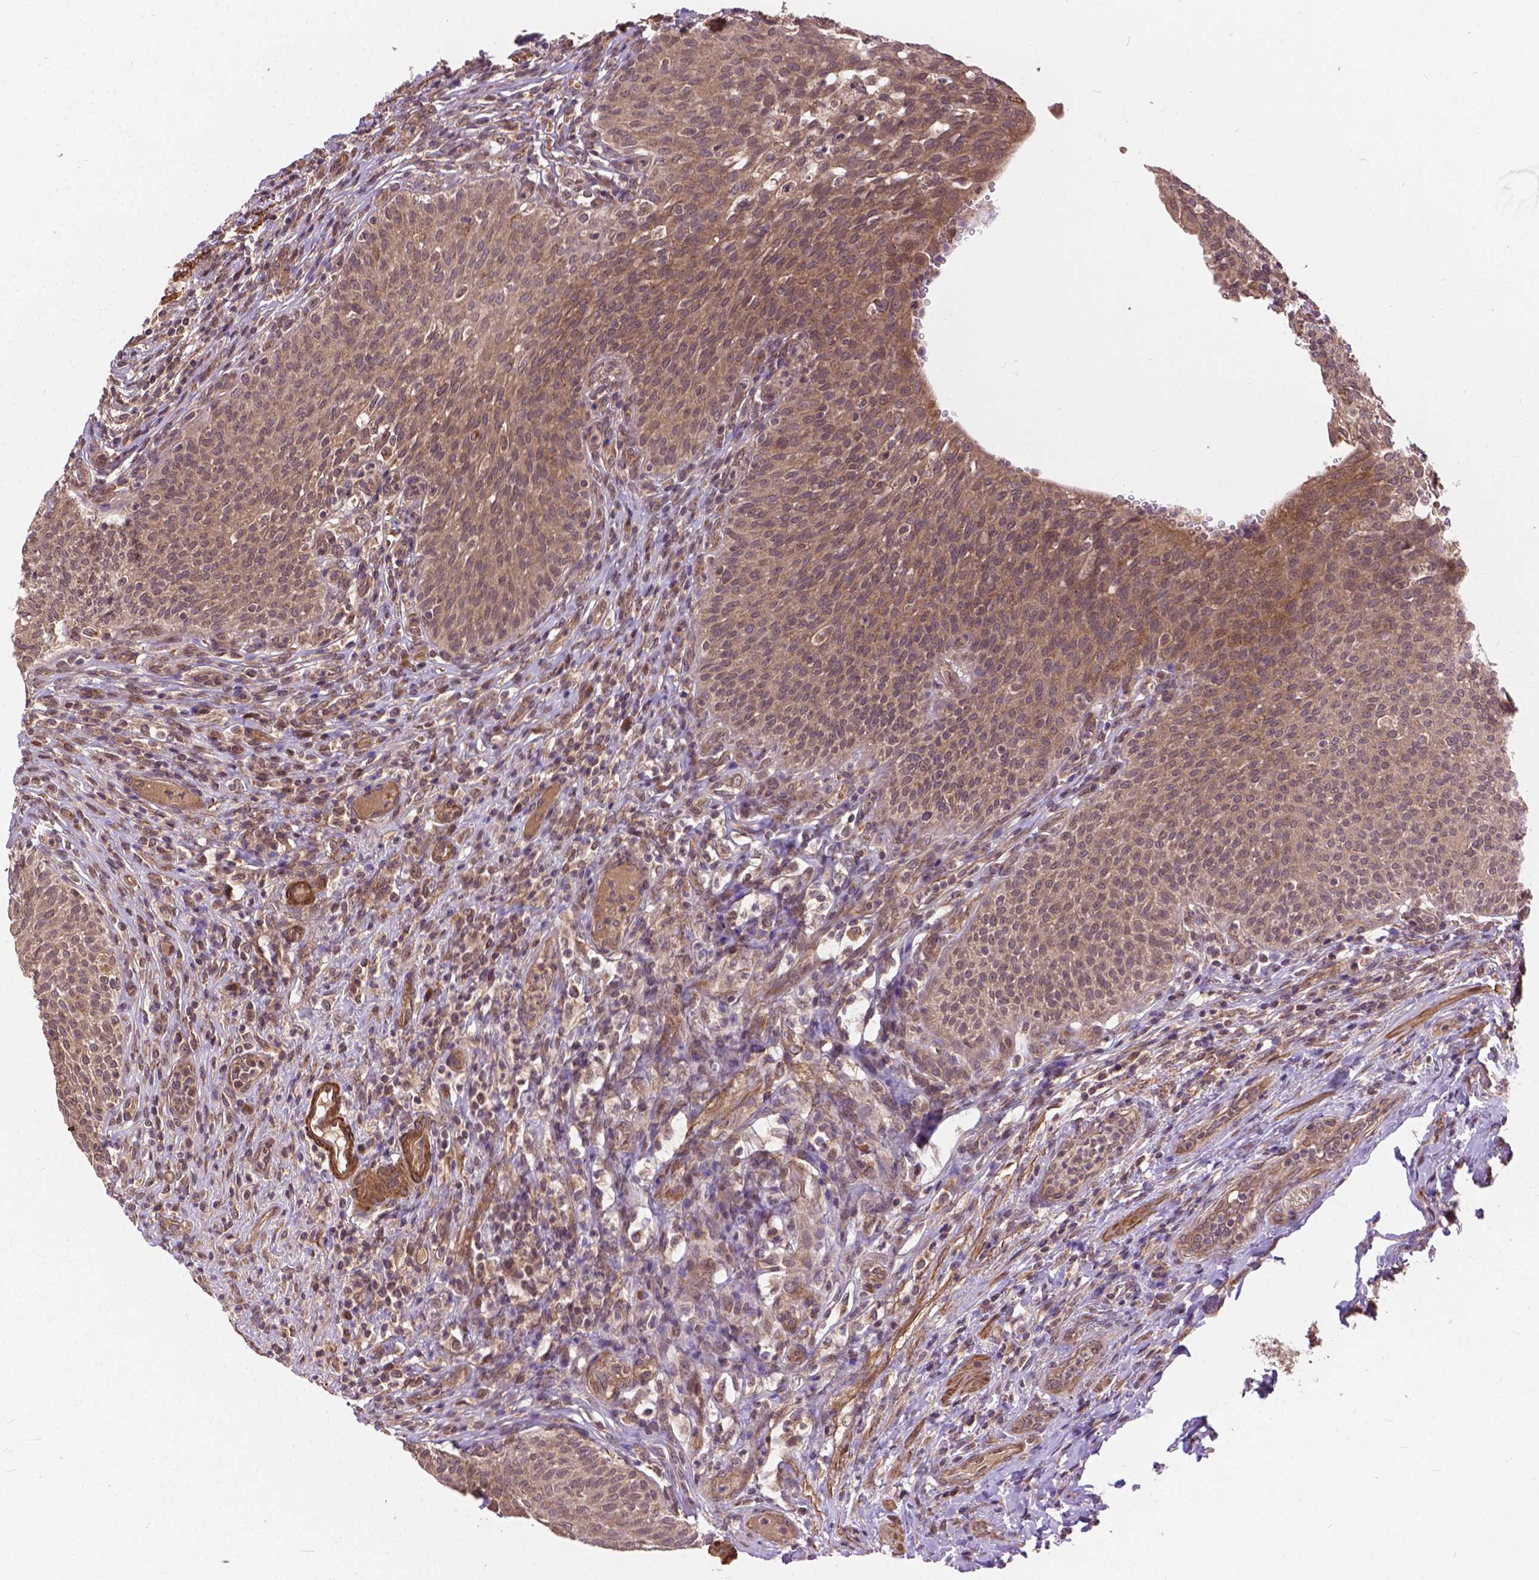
{"staining": {"intensity": "moderate", "quantity": ">75%", "location": "cytoplasmic/membranous"}, "tissue": "urinary bladder", "cell_type": "Urothelial cells", "image_type": "normal", "snomed": [{"axis": "morphology", "description": "Normal tissue, NOS"}, {"axis": "topography", "description": "Urinary bladder"}, {"axis": "topography", "description": "Peripheral nerve tissue"}], "caption": "Immunohistochemistry histopathology image of normal human urinary bladder stained for a protein (brown), which exhibits medium levels of moderate cytoplasmic/membranous positivity in about >75% of urothelial cells.", "gene": "ZNF616", "patient": {"sex": "male", "age": 66}}